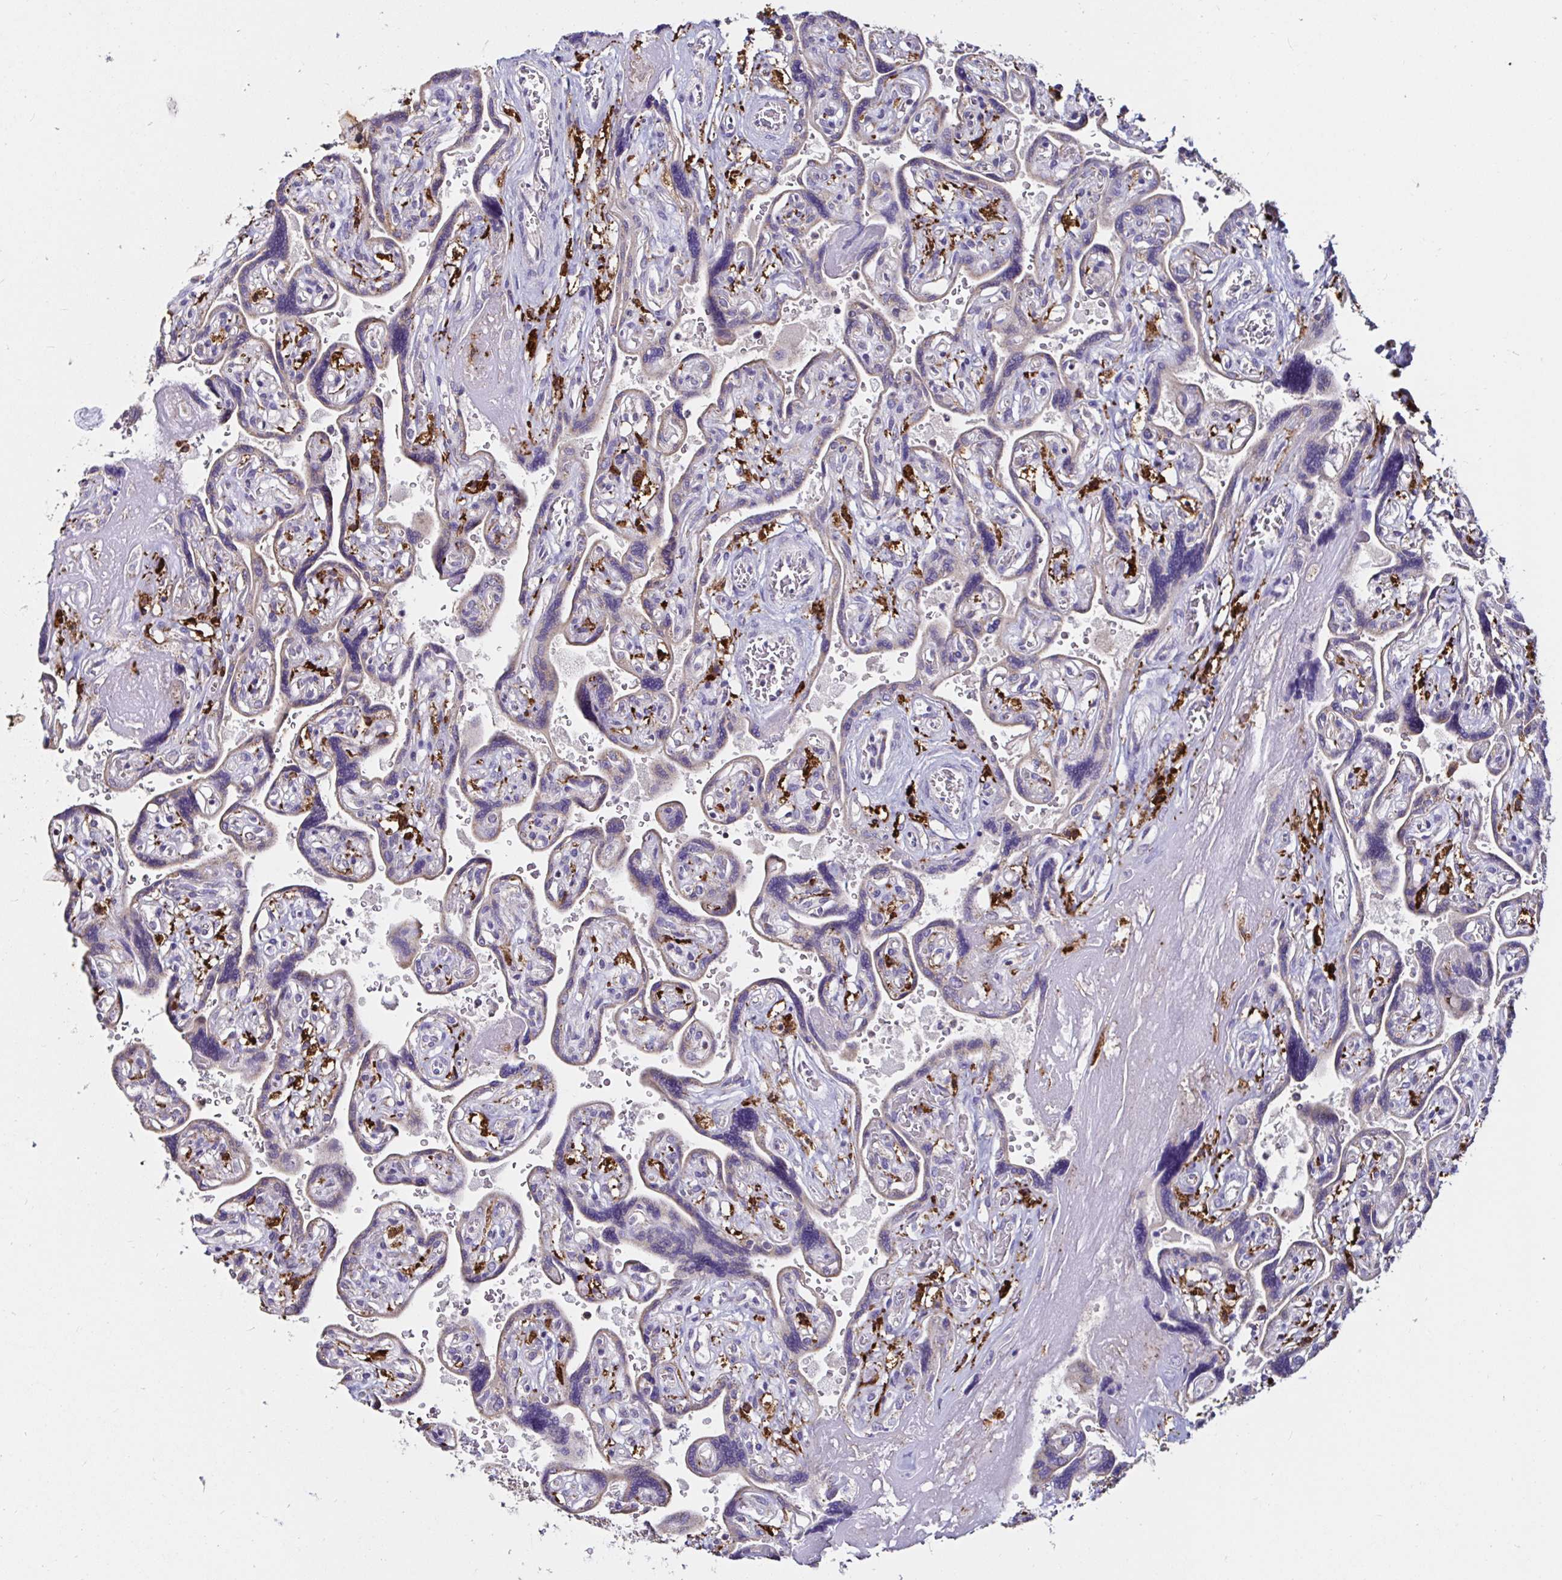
{"staining": {"intensity": "negative", "quantity": "none", "location": "none"}, "tissue": "placenta", "cell_type": "Decidual cells", "image_type": "normal", "snomed": [{"axis": "morphology", "description": "Normal tissue, NOS"}, {"axis": "topography", "description": "Placenta"}], "caption": "A histopathology image of placenta stained for a protein shows no brown staining in decidual cells.", "gene": "MSR1", "patient": {"sex": "female", "age": 32}}